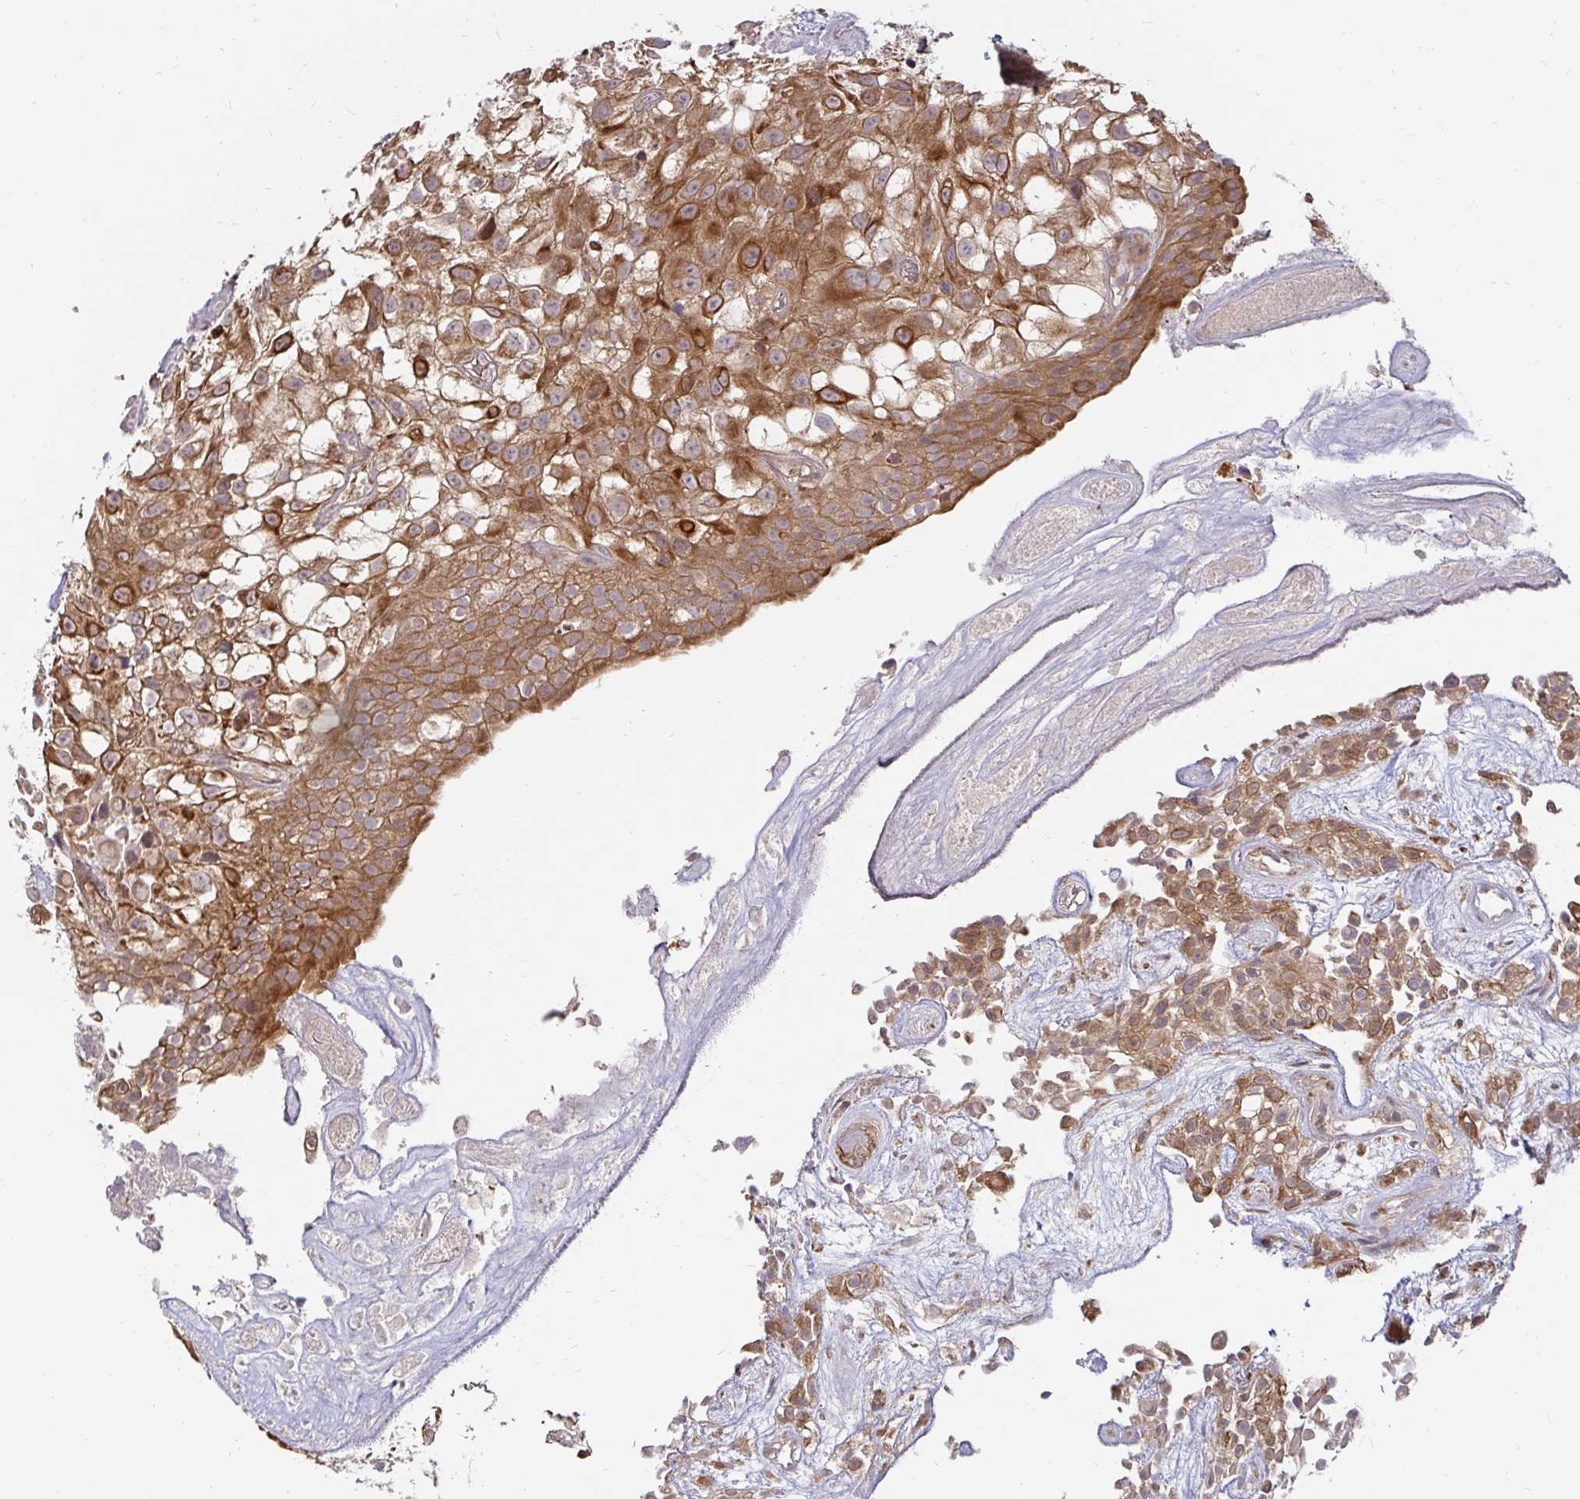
{"staining": {"intensity": "moderate", "quantity": ">75%", "location": "cytoplasmic/membranous"}, "tissue": "urothelial cancer", "cell_type": "Tumor cells", "image_type": "cancer", "snomed": [{"axis": "morphology", "description": "Urothelial carcinoma, High grade"}, {"axis": "topography", "description": "Urinary bladder"}], "caption": "Immunohistochemical staining of human urothelial carcinoma (high-grade) demonstrates medium levels of moderate cytoplasmic/membranous protein expression in about >75% of tumor cells.", "gene": "CAST", "patient": {"sex": "male", "age": 56}}